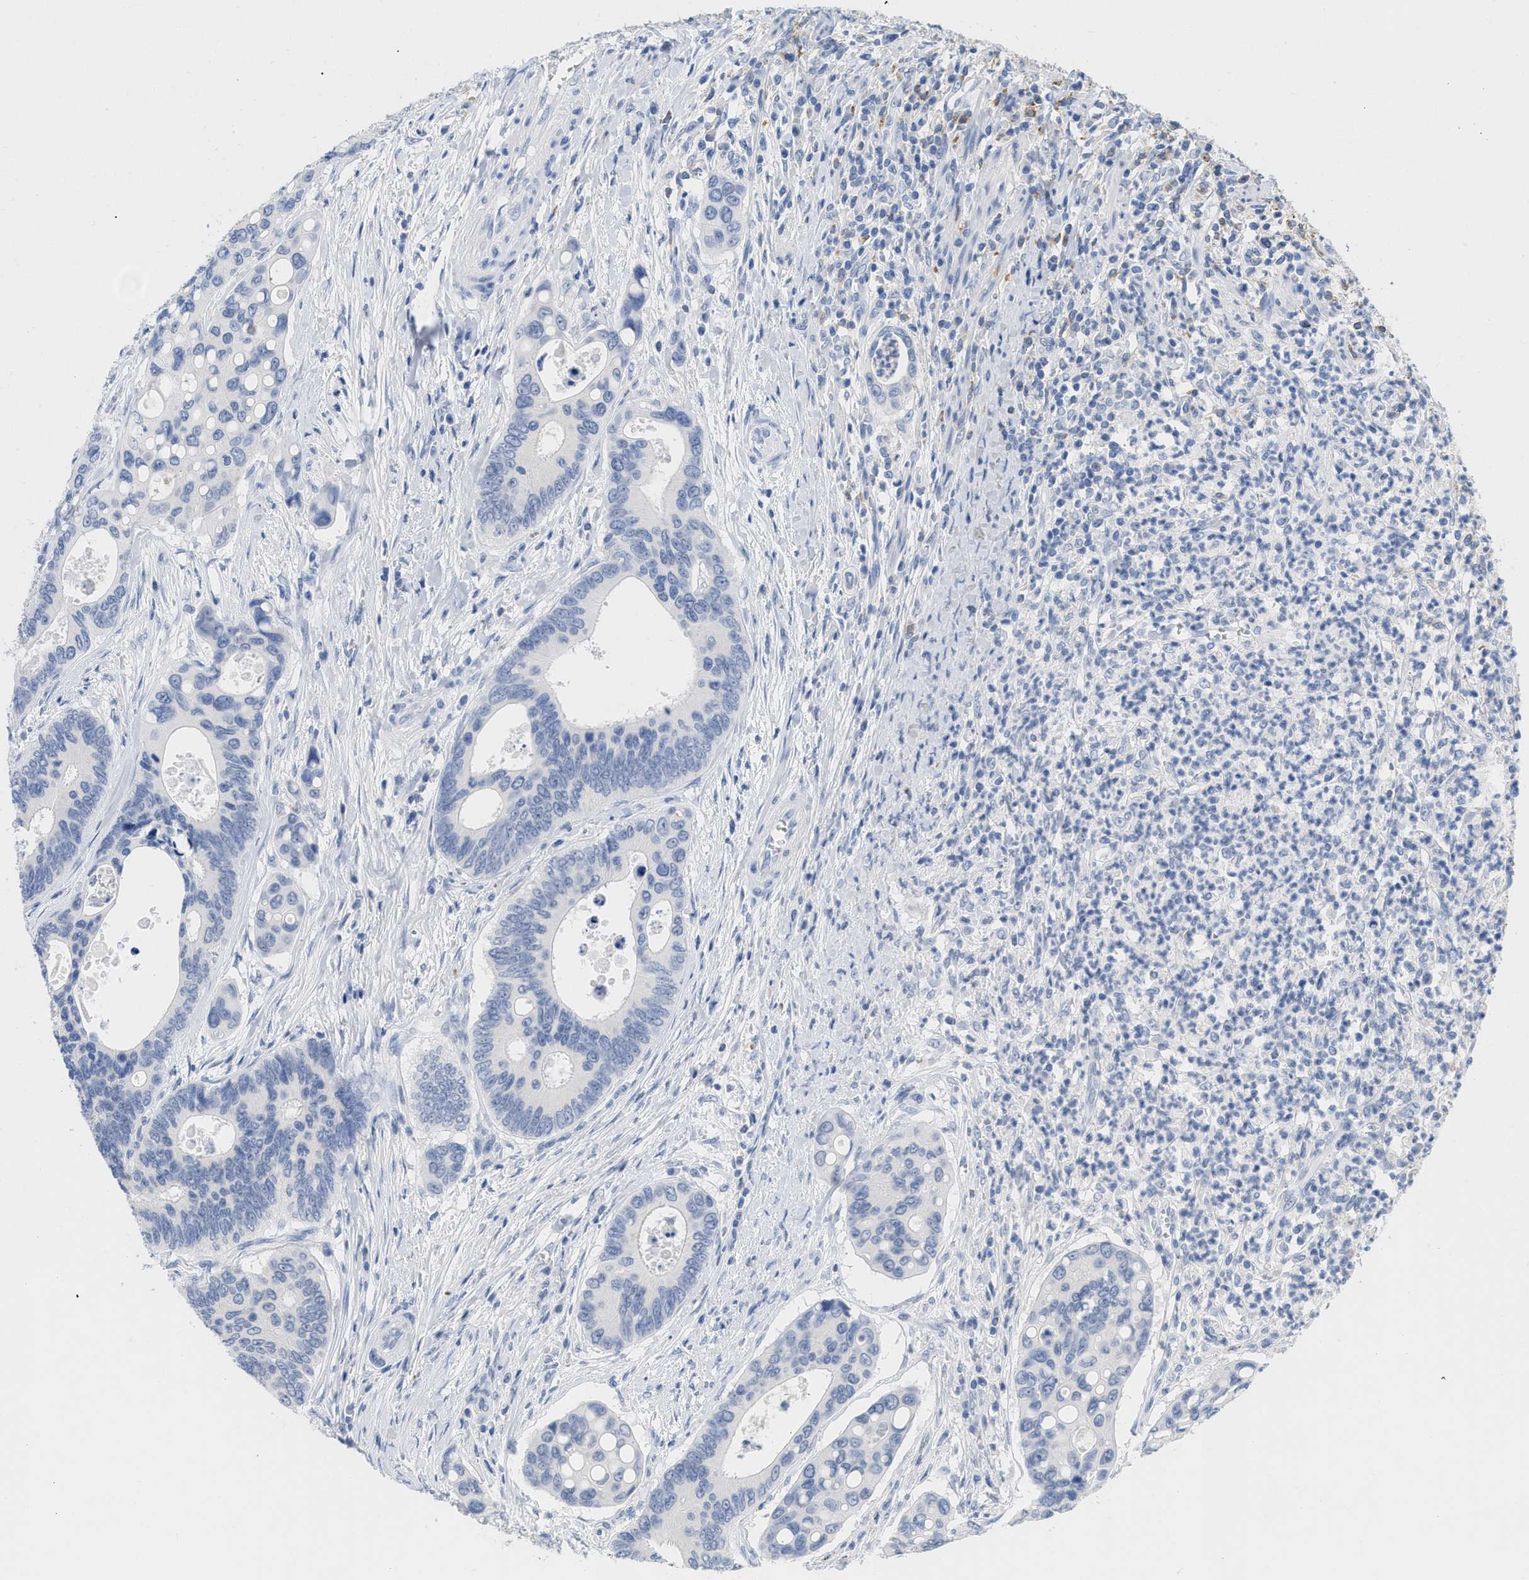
{"staining": {"intensity": "negative", "quantity": "none", "location": "none"}, "tissue": "colorectal cancer", "cell_type": "Tumor cells", "image_type": "cancer", "snomed": [{"axis": "morphology", "description": "Inflammation, NOS"}, {"axis": "morphology", "description": "Adenocarcinoma, NOS"}, {"axis": "topography", "description": "Colon"}], "caption": "The micrograph exhibits no staining of tumor cells in colorectal adenocarcinoma. (DAB (3,3'-diaminobenzidine) immunohistochemistry (IHC) with hematoxylin counter stain).", "gene": "CR1", "patient": {"sex": "male", "age": 72}}